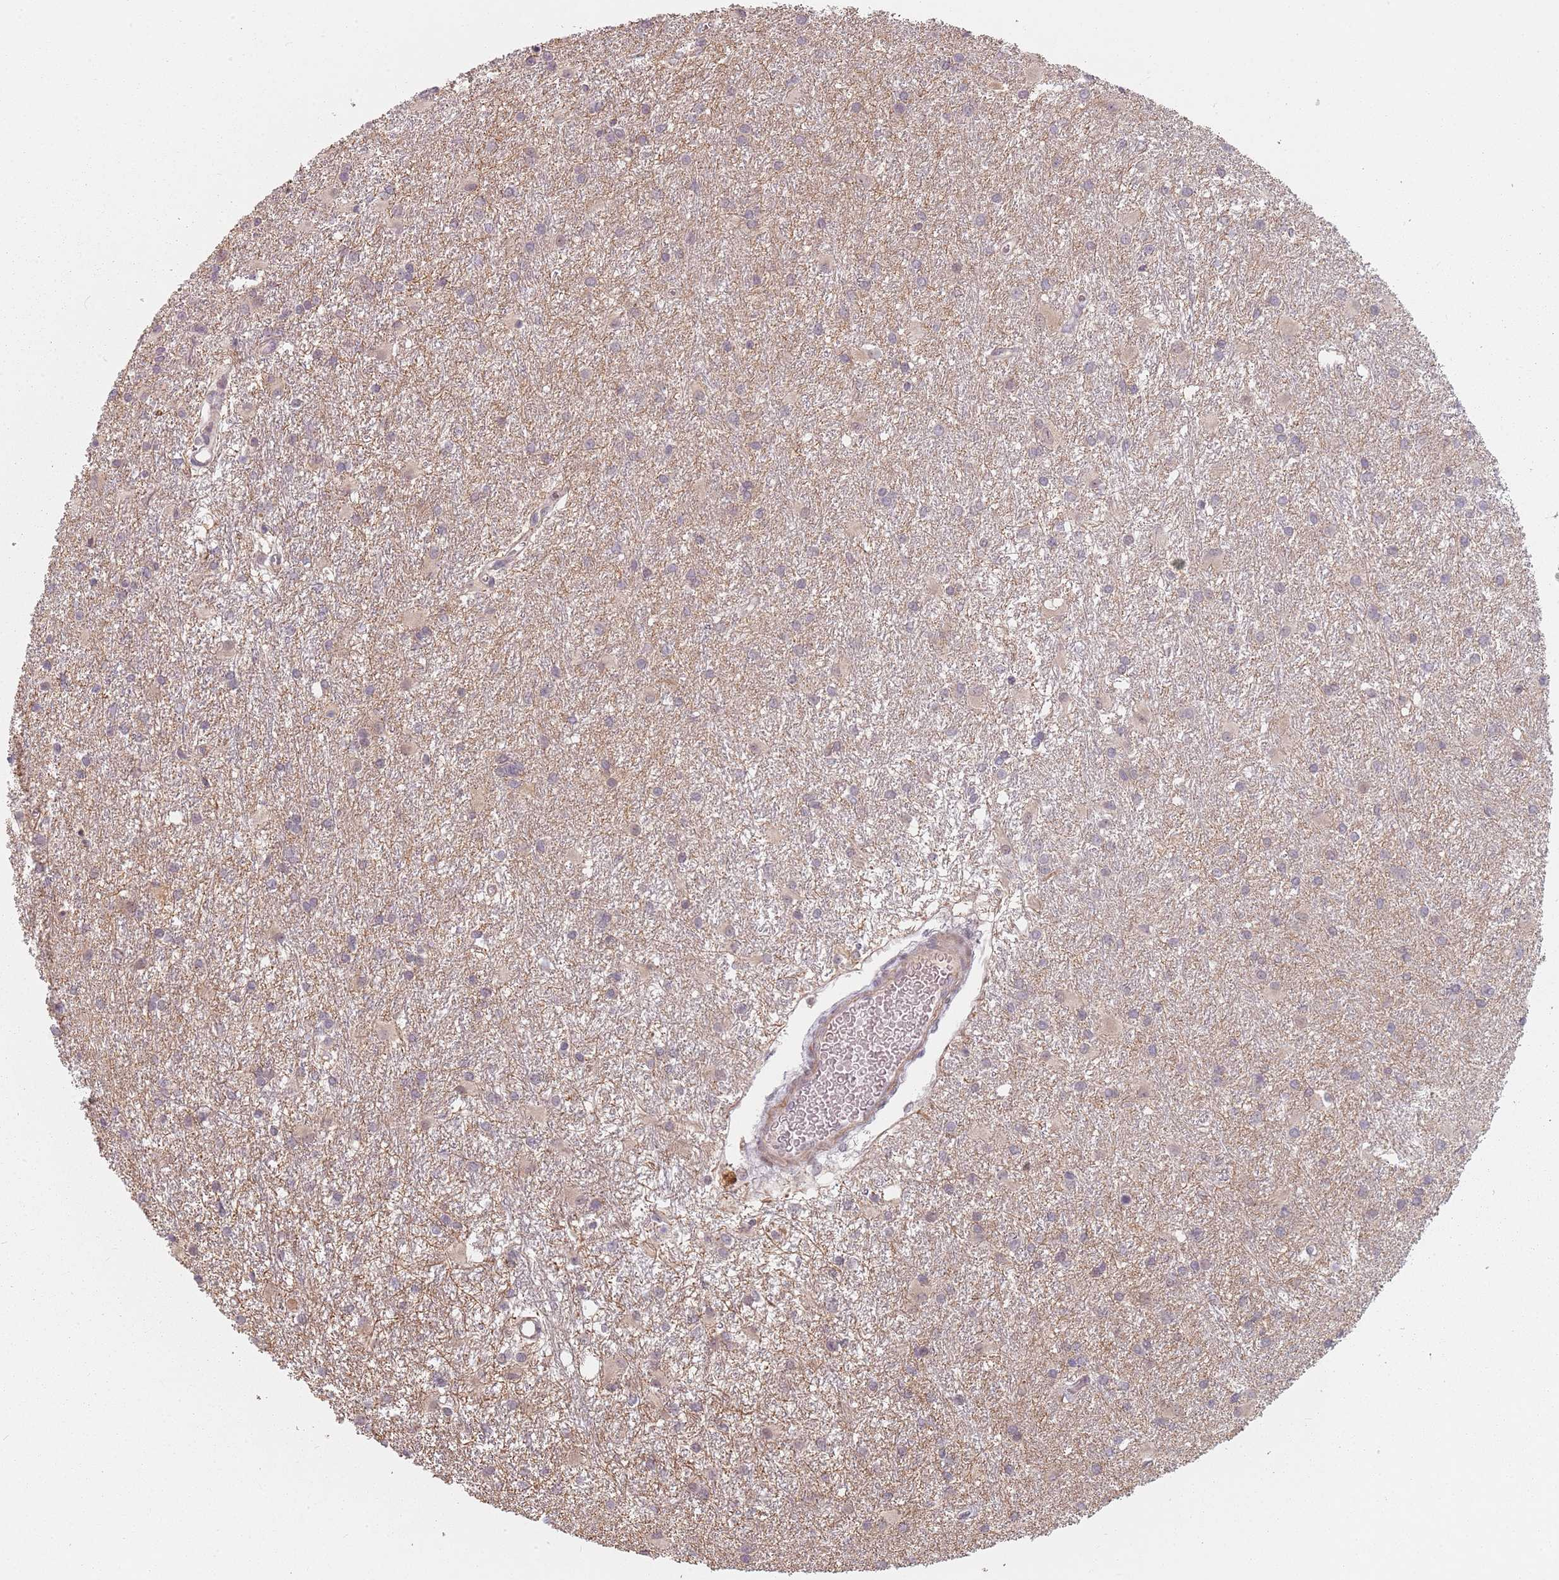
{"staining": {"intensity": "negative", "quantity": "none", "location": "none"}, "tissue": "glioma", "cell_type": "Tumor cells", "image_type": "cancer", "snomed": [{"axis": "morphology", "description": "Glioma, malignant, High grade"}, {"axis": "topography", "description": "Brain"}], "caption": "Human glioma stained for a protein using IHC reveals no expression in tumor cells.", "gene": "RPS6KA2", "patient": {"sex": "female", "age": 50}}